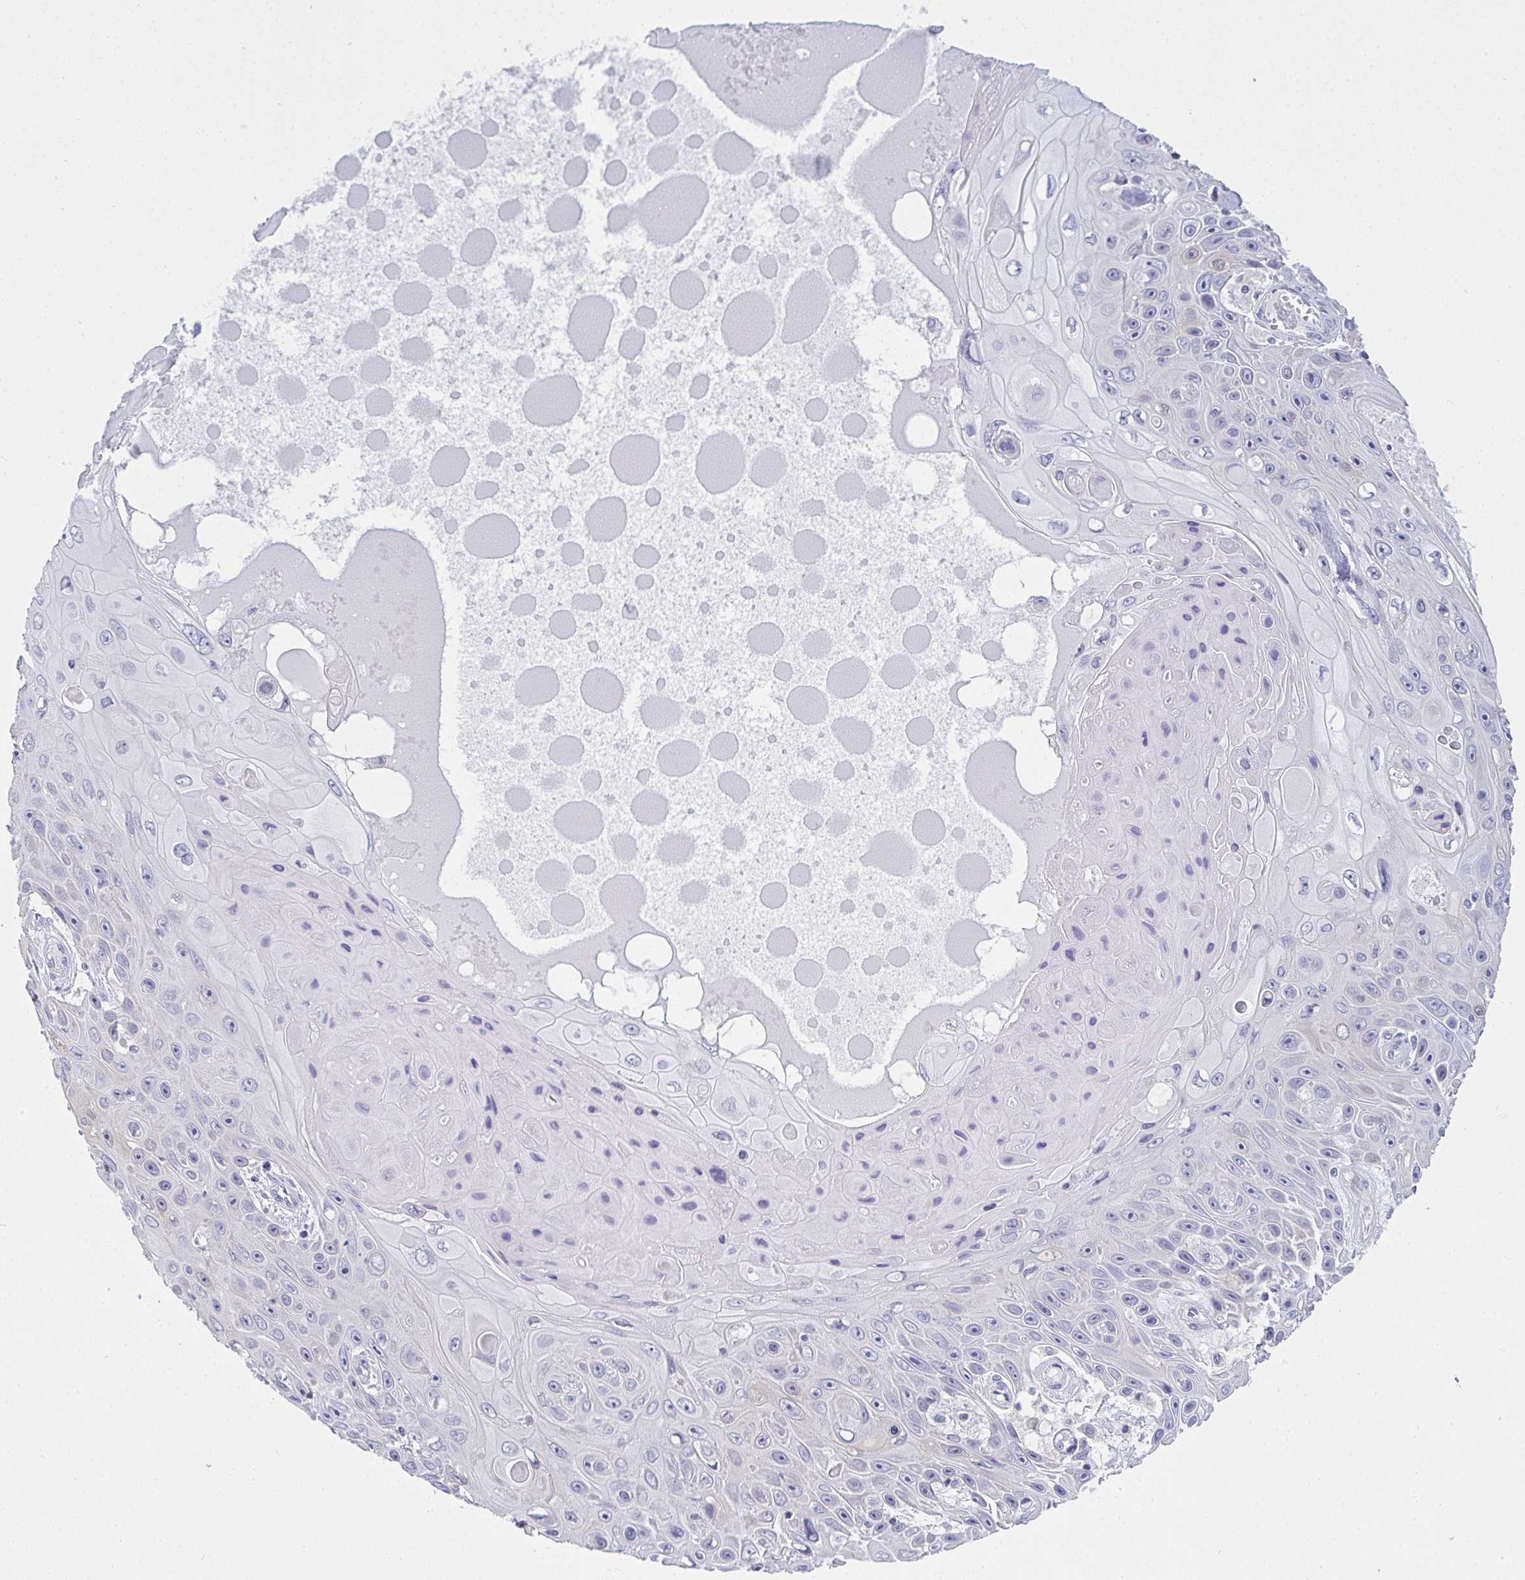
{"staining": {"intensity": "negative", "quantity": "none", "location": "none"}, "tissue": "skin cancer", "cell_type": "Tumor cells", "image_type": "cancer", "snomed": [{"axis": "morphology", "description": "Squamous cell carcinoma, NOS"}, {"axis": "topography", "description": "Skin"}], "caption": "Human skin squamous cell carcinoma stained for a protein using immunohistochemistry (IHC) displays no staining in tumor cells.", "gene": "GSDMB", "patient": {"sex": "male", "age": 82}}